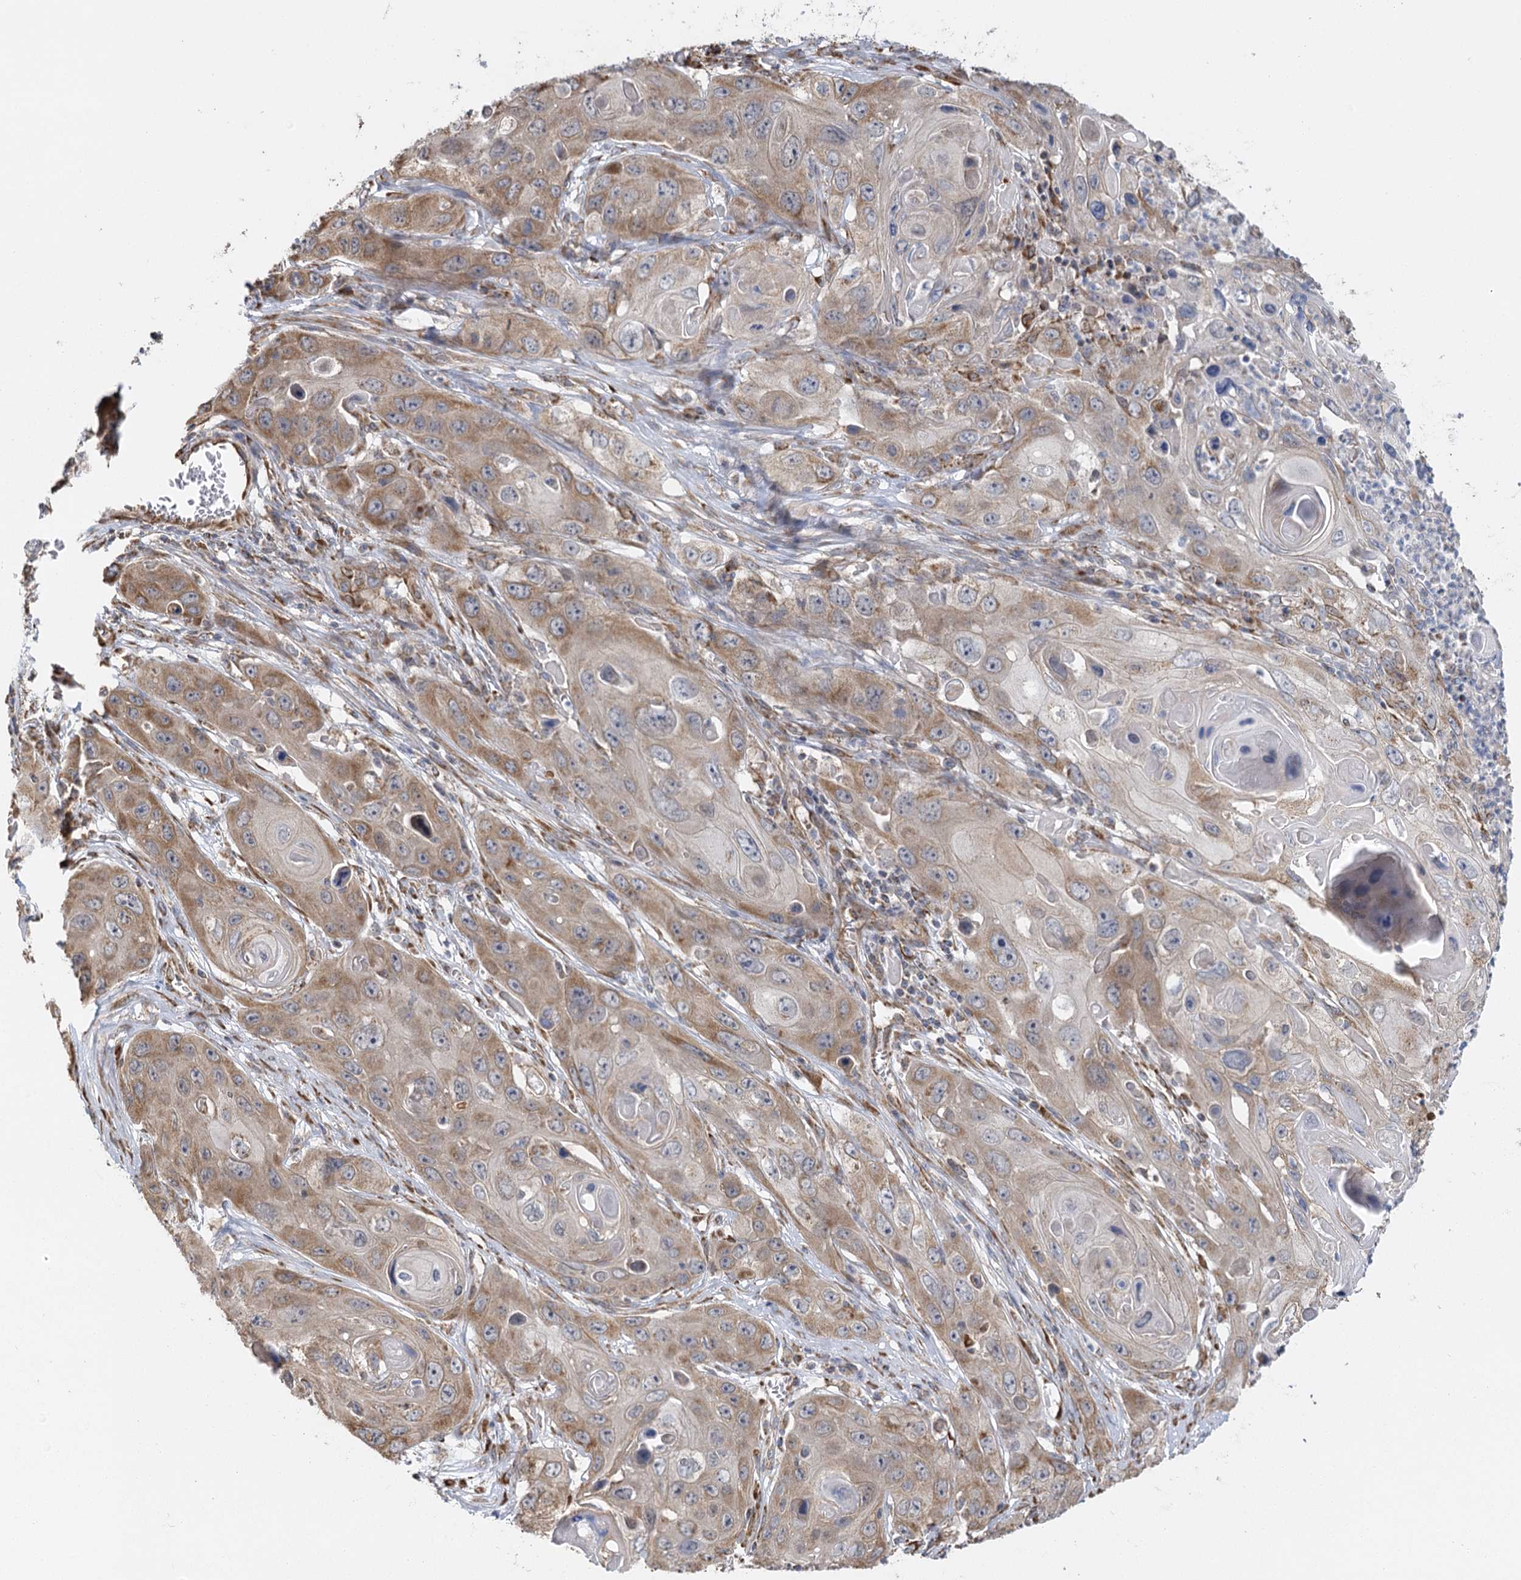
{"staining": {"intensity": "moderate", "quantity": "25%-75%", "location": "cytoplasmic/membranous"}, "tissue": "skin cancer", "cell_type": "Tumor cells", "image_type": "cancer", "snomed": [{"axis": "morphology", "description": "Squamous cell carcinoma, NOS"}, {"axis": "topography", "description": "Skin"}], "caption": "IHC photomicrograph of neoplastic tissue: squamous cell carcinoma (skin) stained using immunohistochemistry (IHC) shows medium levels of moderate protein expression localized specifically in the cytoplasmic/membranous of tumor cells, appearing as a cytoplasmic/membranous brown color.", "gene": "IL11RA", "patient": {"sex": "male", "age": 55}}